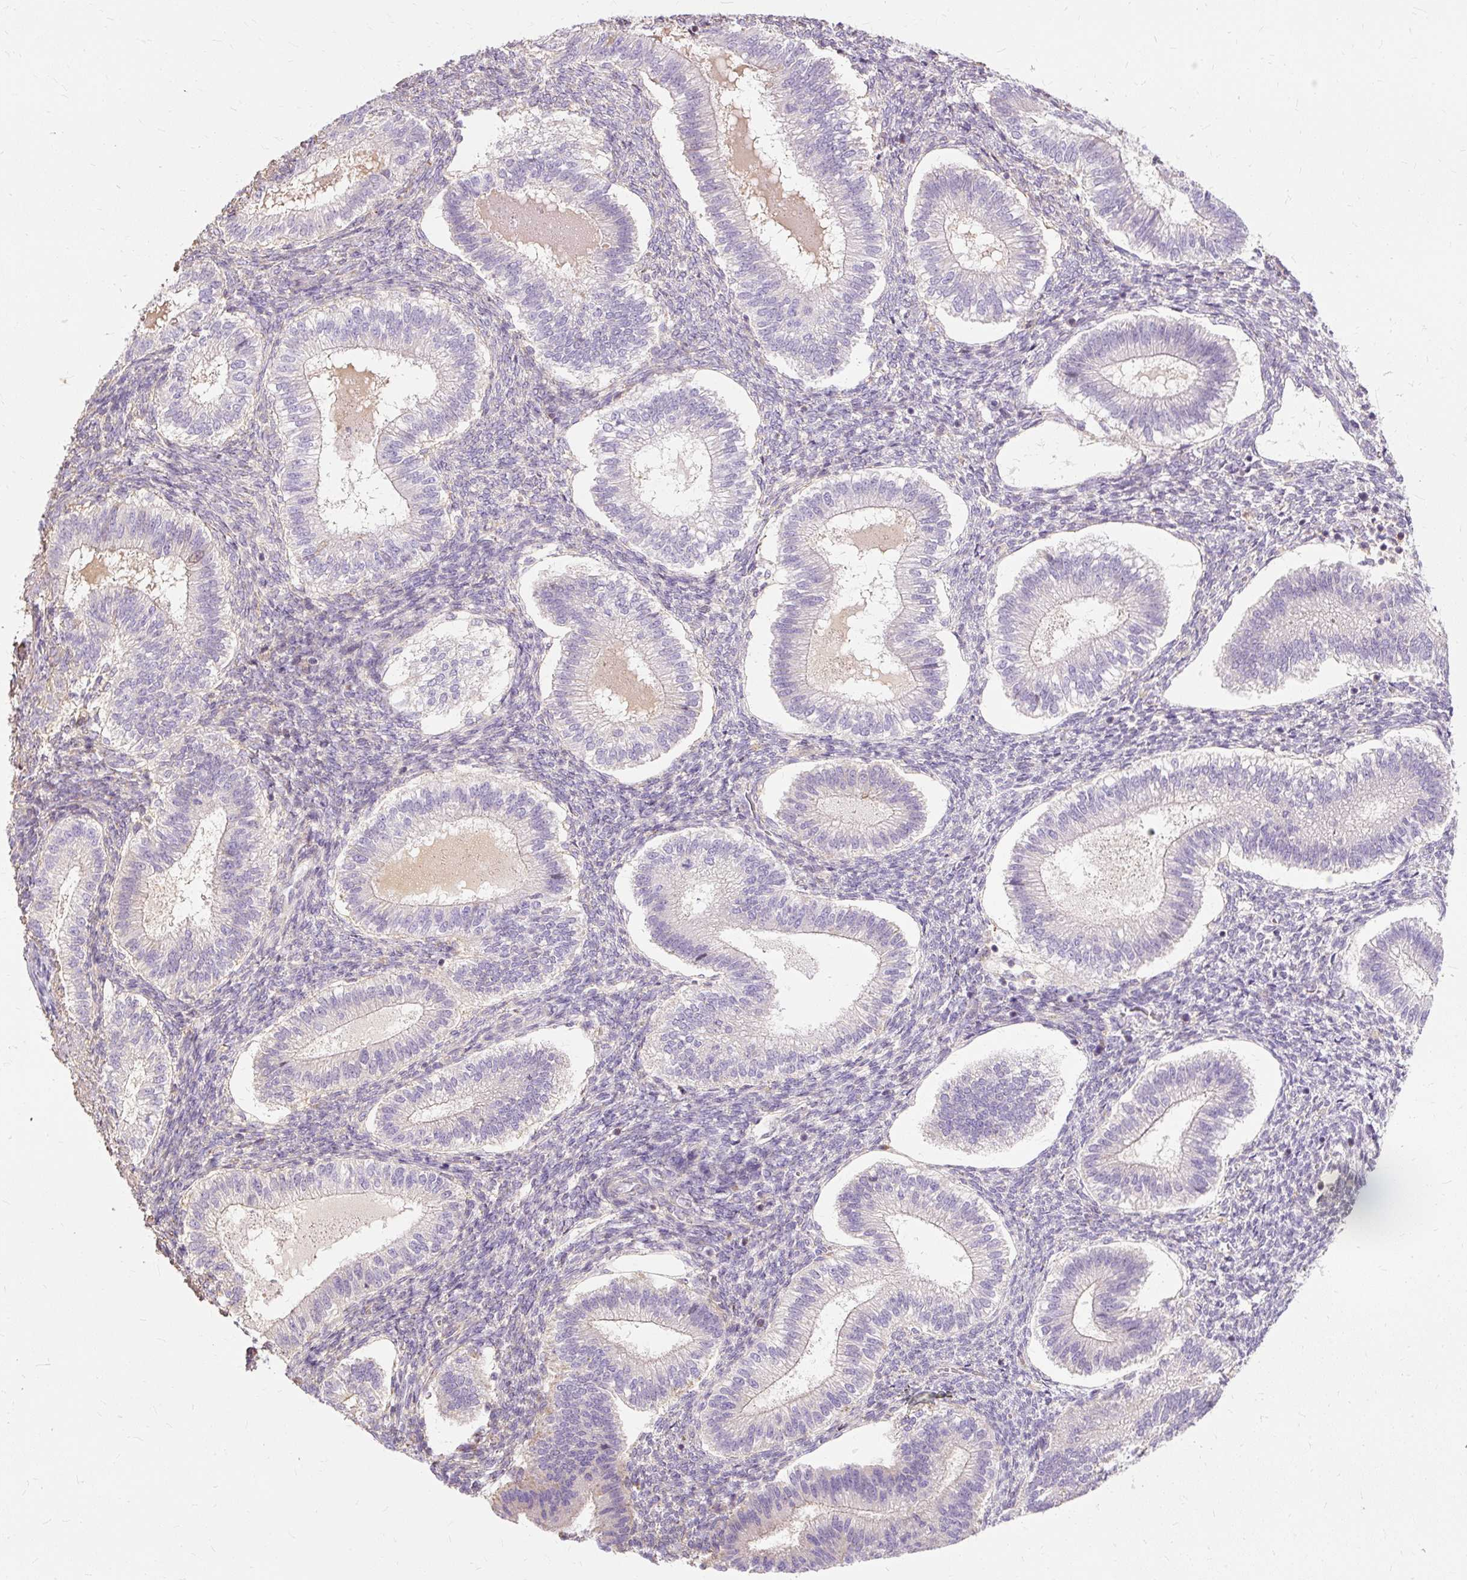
{"staining": {"intensity": "negative", "quantity": "none", "location": "none"}, "tissue": "endometrium", "cell_type": "Cells in endometrial stroma", "image_type": "normal", "snomed": [{"axis": "morphology", "description": "Normal tissue, NOS"}, {"axis": "topography", "description": "Endometrium"}], "caption": "An image of human endometrium is negative for staining in cells in endometrial stroma. Brightfield microscopy of IHC stained with DAB (3,3'-diaminobenzidine) (brown) and hematoxylin (blue), captured at high magnification.", "gene": "TSPAN8", "patient": {"sex": "female", "age": 25}}